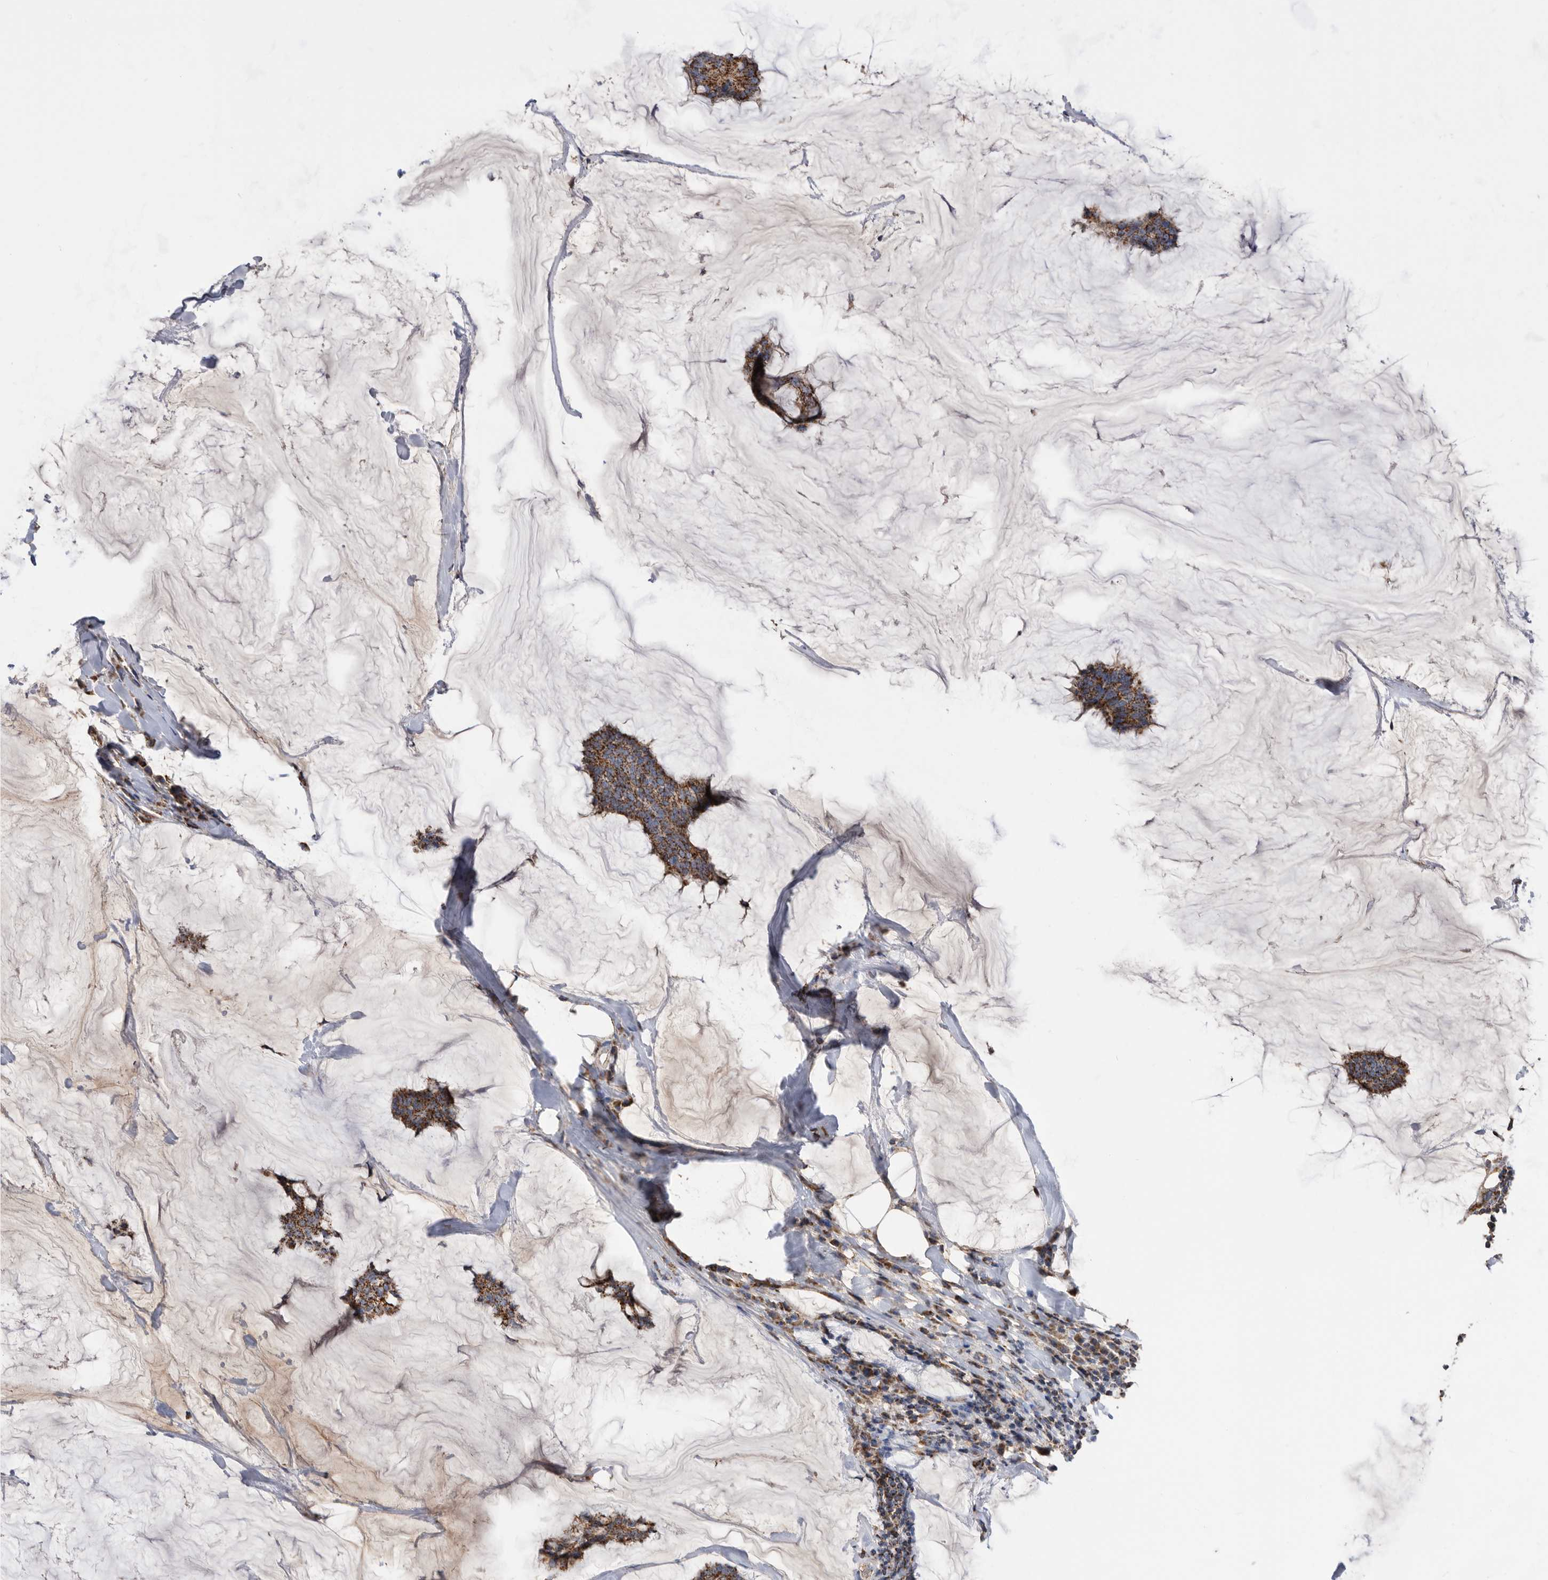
{"staining": {"intensity": "strong", "quantity": ">75%", "location": "cytoplasmic/membranous"}, "tissue": "breast cancer", "cell_type": "Tumor cells", "image_type": "cancer", "snomed": [{"axis": "morphology", "description": "Duct carcinoma"}, {"axis": "topography", "description": "Breast"}], "caption": "Immunohistochemistry (IHC) of breast infiltrating ductal carcinoma displays high levels of strong cytoplasmic/membranous staining in about >75% of tumor cells.", "gene": "WFDC1", "patient": {"sex": "female", "age": 93}}